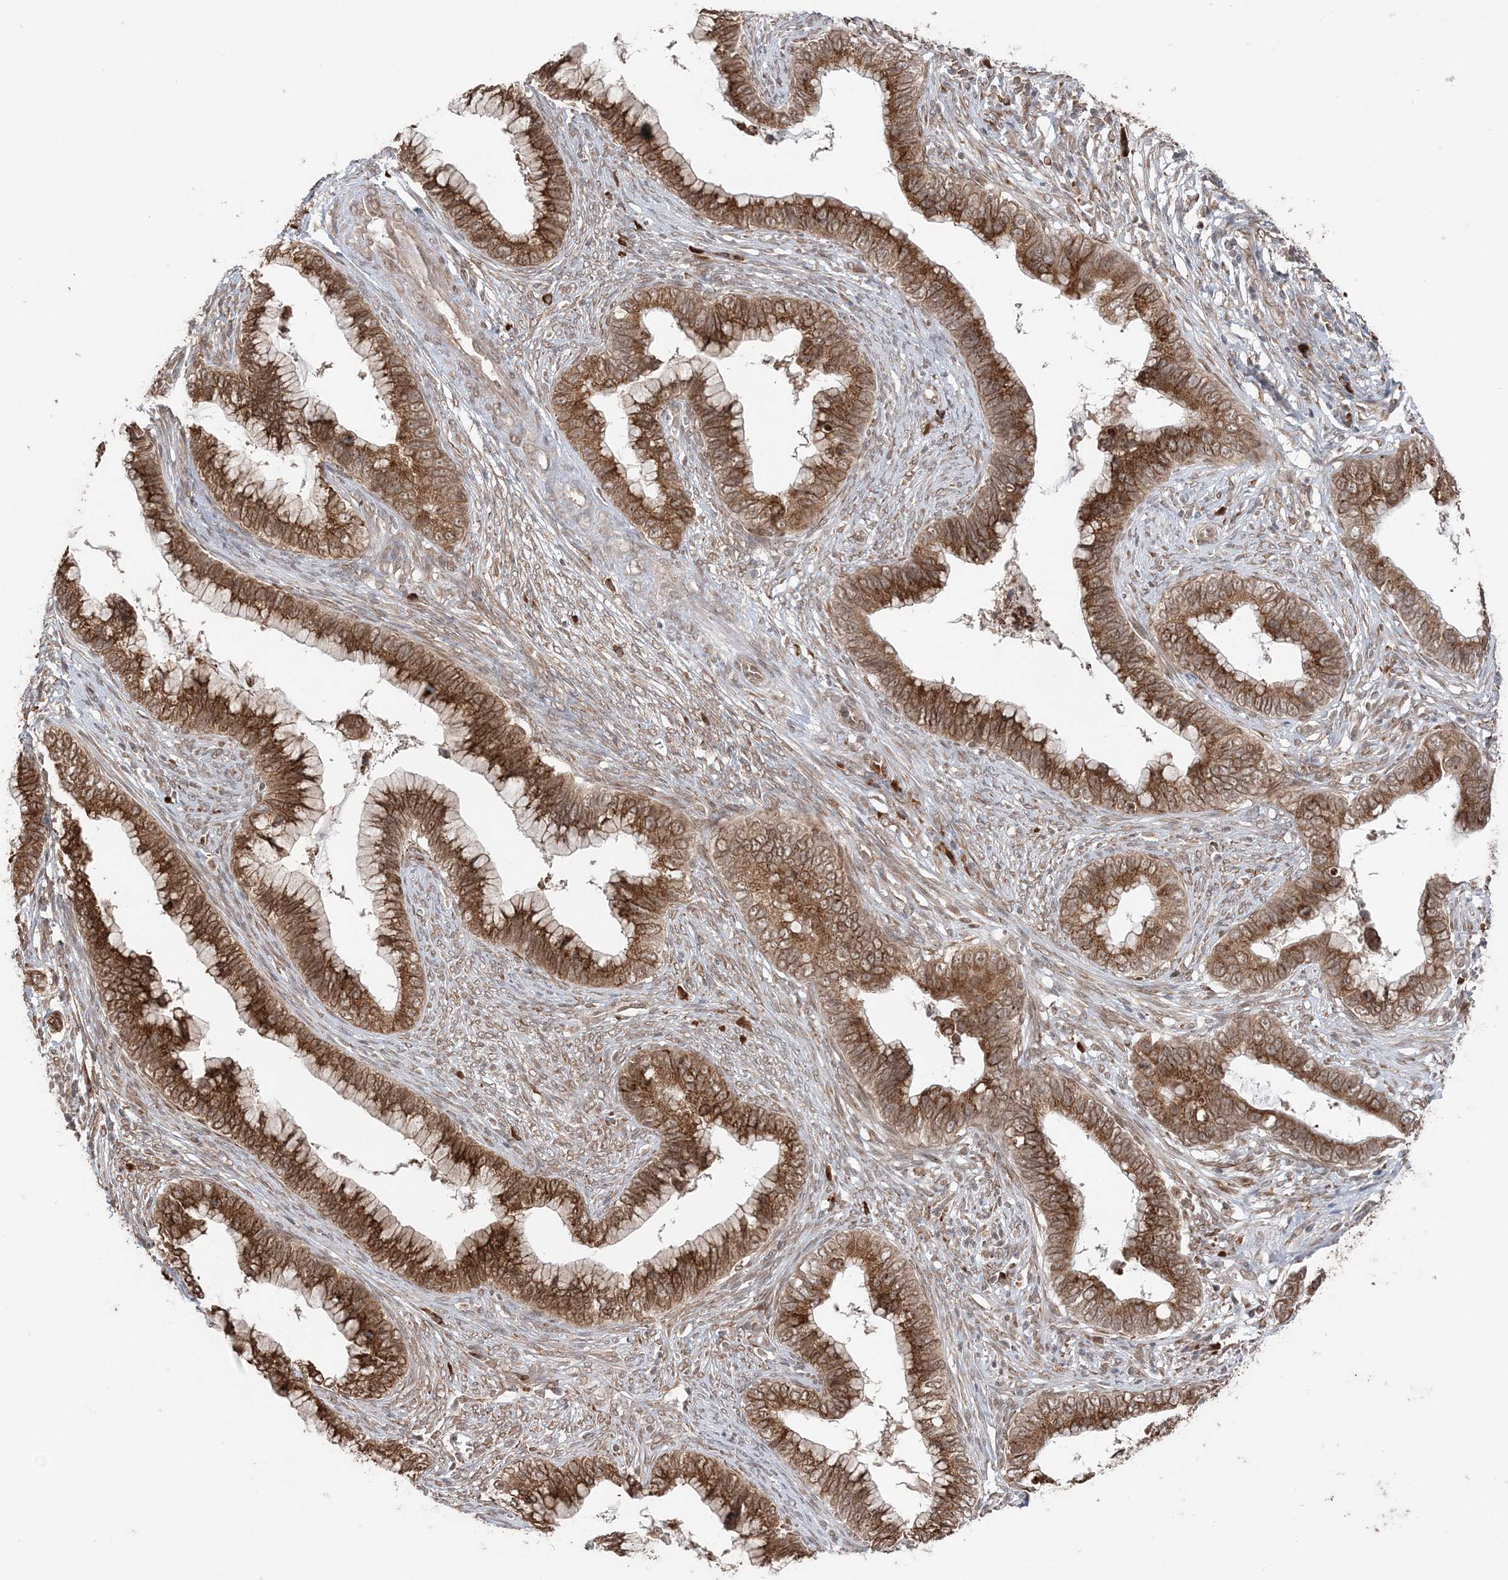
{"staining": {"intensity": "strong", "quantity": ">75%", "location": "cytoplasmic/membranous"}, "tissue": "cervical cancer", "cell_type": "Tumor cells", "image_type": "cancer", "snomed": [{"axis": "morphology", "description": "Adenocarcinoma, NOS"}, {"axis": "topography", "description": "Cervix"}], "caption": "Cervical adenocarcinoma stained for a protein reveals strong cytoplasmic/membranous positivity in tumor cells.", "gene": "TMED10", "patient": {"sex": "female", "age": 44}}